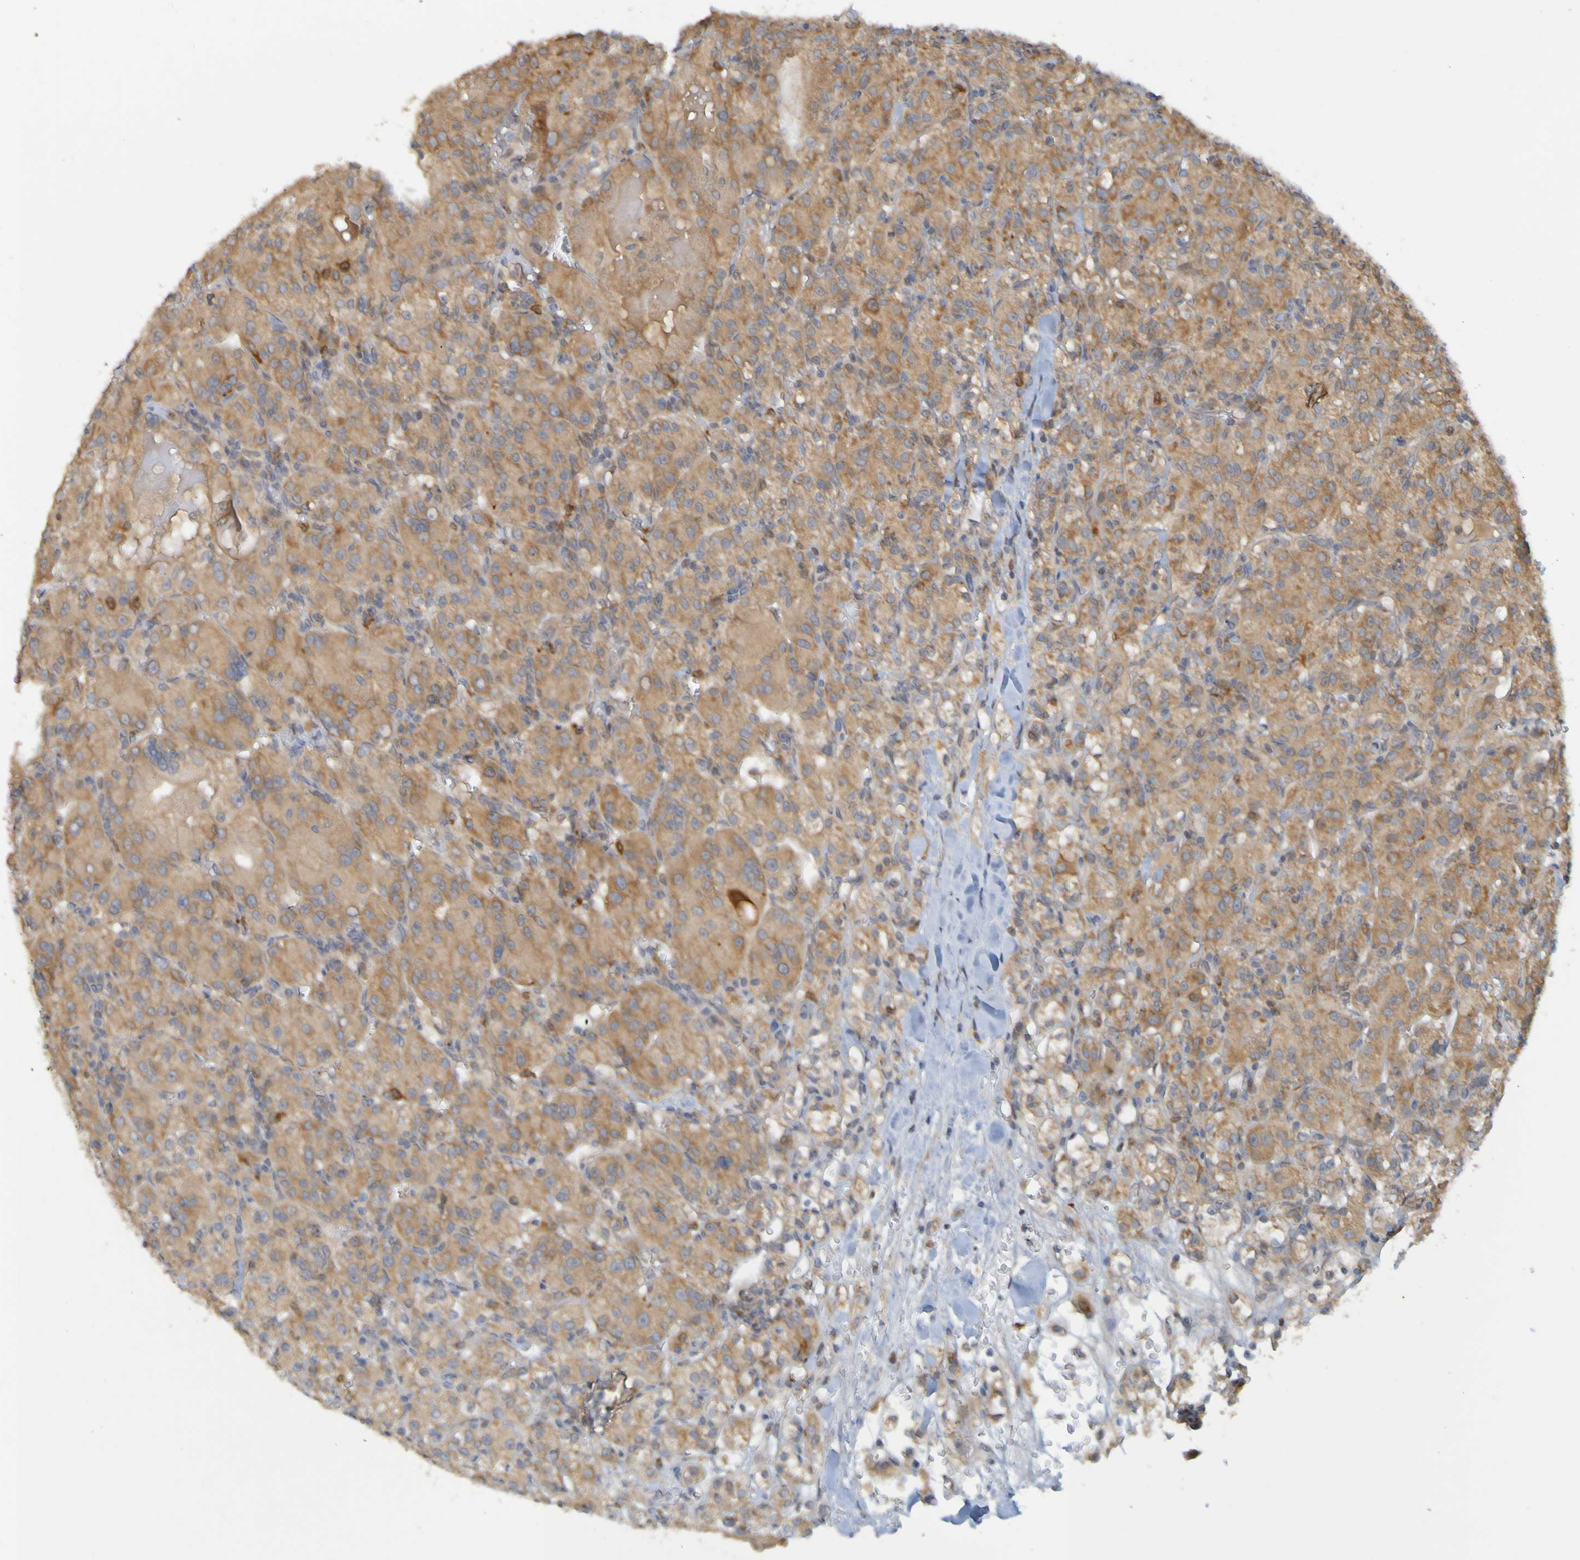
{"staining": {"intensity": "moderate", "quantity": ">75%", "location": "cytoplasmic/membranous"}, "tissue": "renal cancer", "cell_type": "Tumor cells", "image_type": "cancer", "snomed": [{"axis": "morphology", "description": "Normal tissue, NOS"}, {"axis": "morphology", "description": "Adenocarcinoma, NOS"}, {"axis": "topography", "description": "Kidney"}], "caption": "Tumor cells exhibit medium levels of moderate cytoplasmic/membranous expression in approximately >75% of cells in renal cancer (adenocarcinoma).", "gene": "NAV2", "patient": {"sex": "male", "age": 61}}